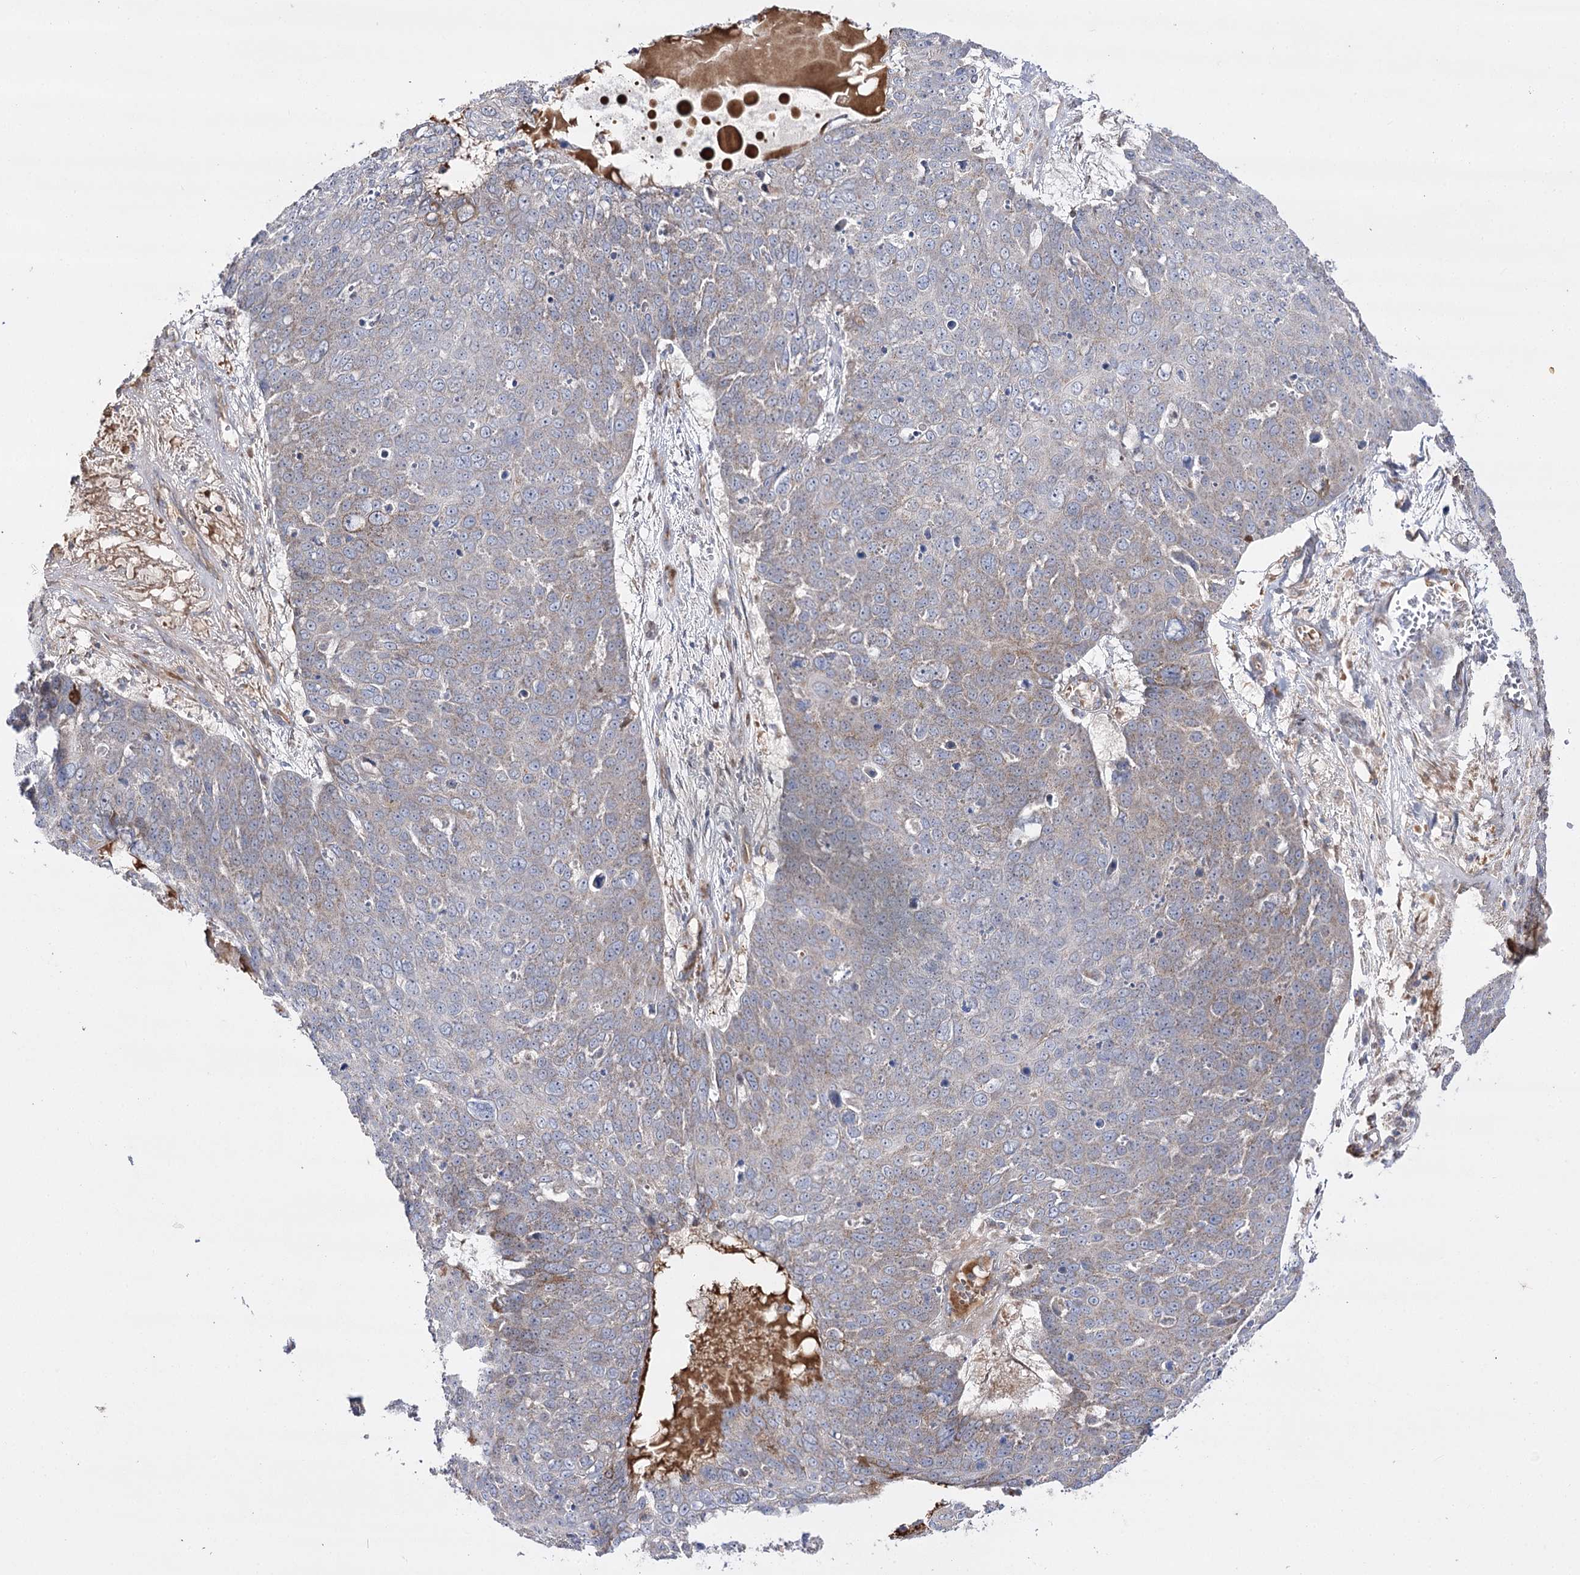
{"staining": {"intensity": "weak", "quantity": "<25%", "location": "cytoplasmic/membranous"}, "tissue": "skin cancer", "cell_type": "Tumor cells", "image_type": "cancer", "snomed": [{"axis": "morphology", "description": "Squamous cell carcinoma, NOS"}, {"axis": "topography", "description": "Skin"}], "caption": "This image is of skin cancer stained with immunohistochemistry to label a protein in brown with the nuclei are counter-stained blue. There is no positivity in tumor cells.", "gene": "NADK2", "patient": {"sex": "male", "age": 71}}